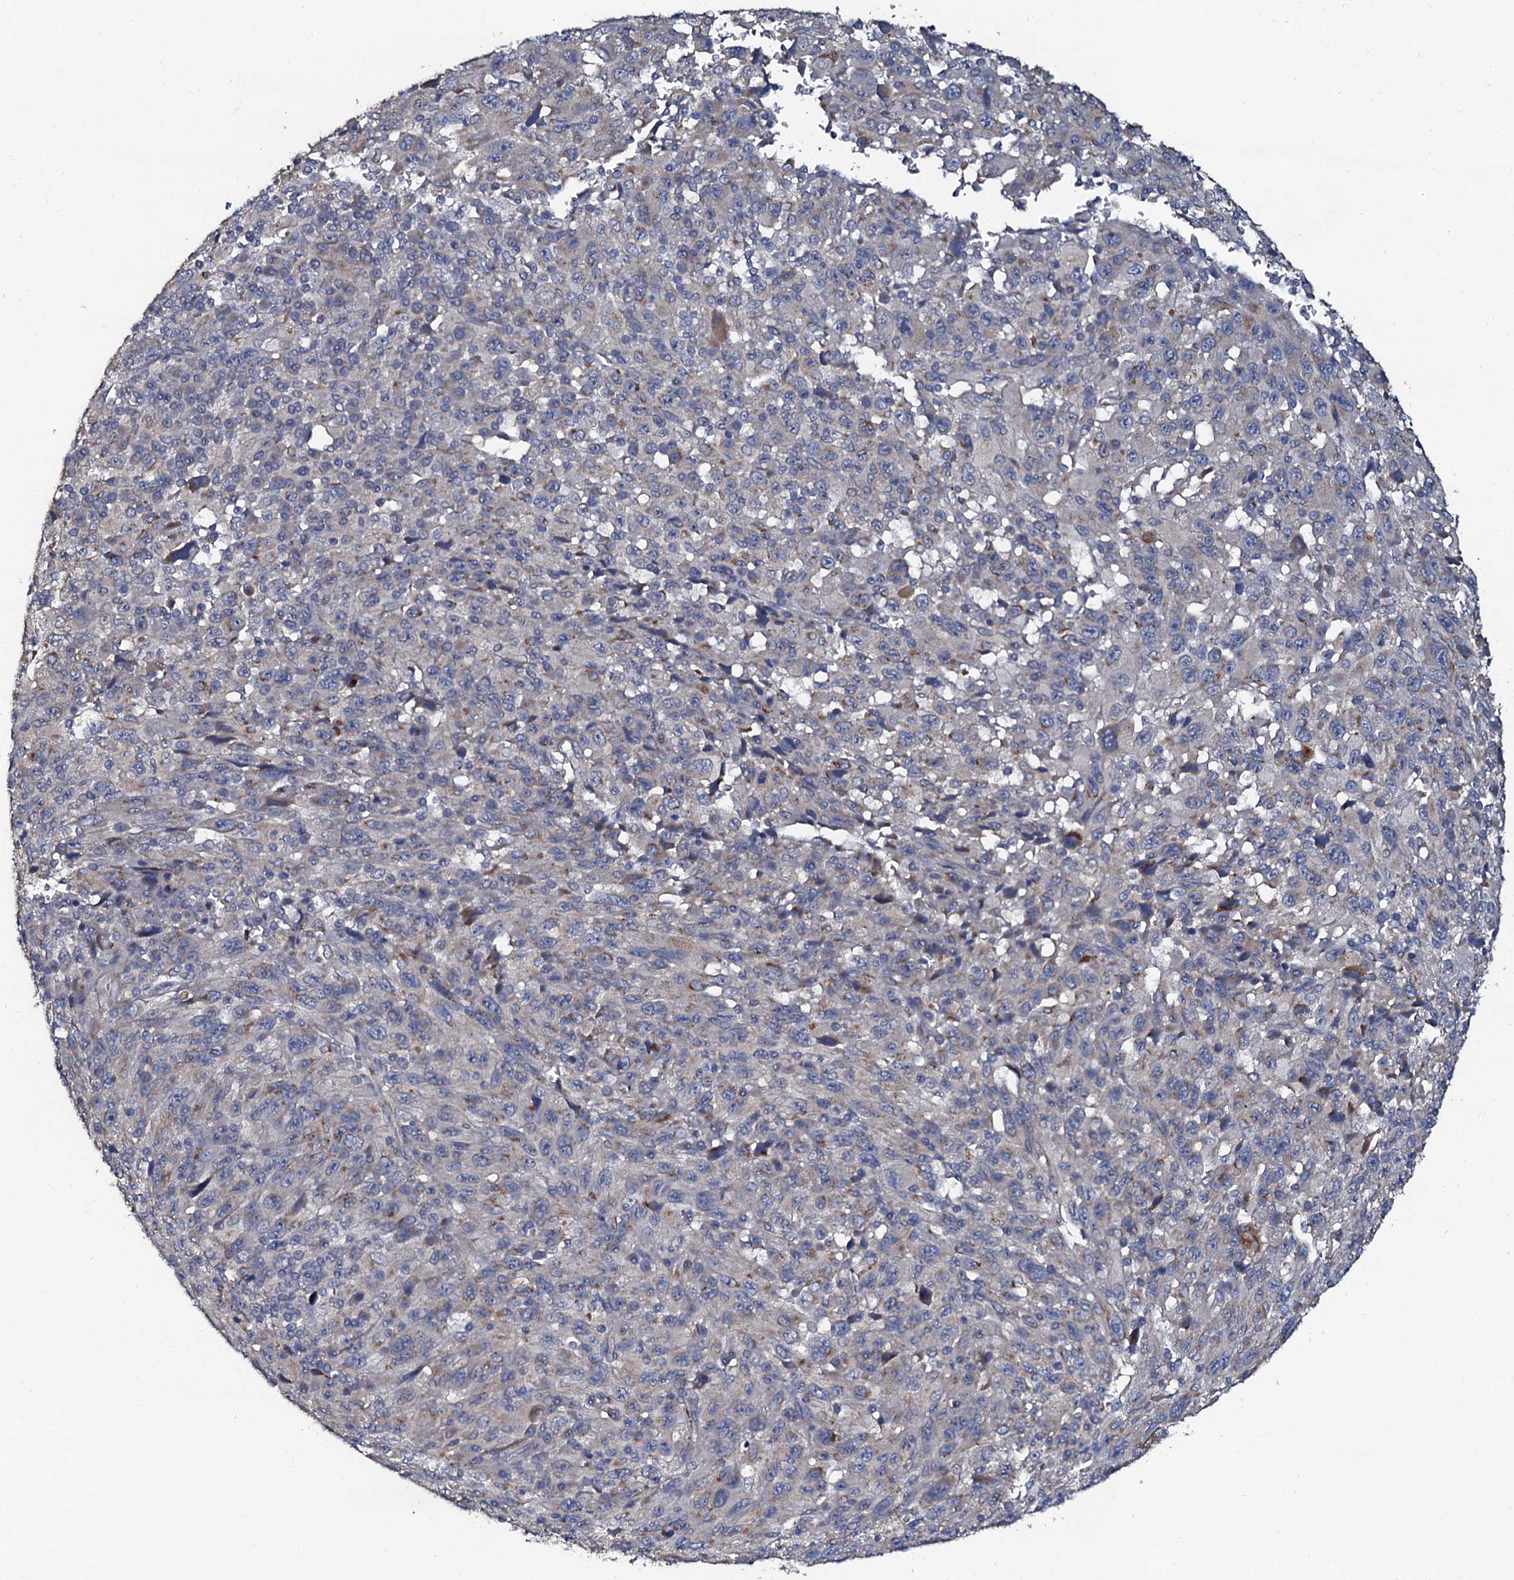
{"staining": {"intensity": "weak", "quantity": "<25%", "location": "cytoplasmic/membranous"}, "tissue": "melanoma", "cell_type": "Tumor cells", "image_type": "cancer", "snomed": [{"axis": "morphology", "description": "Malignant melanoma, Metastatic site"}, {"axis": "topography", "description": "Skin"}], "caption": "This photomicrograph is of malignant melanoma (metastatic site) stained with IHC to label a protein in brown with the nuclei are counter-stained blue. There is no positivity in tumor cells.", "gene": "GLCE", "patient": {"sex": "female", "age": 56}}